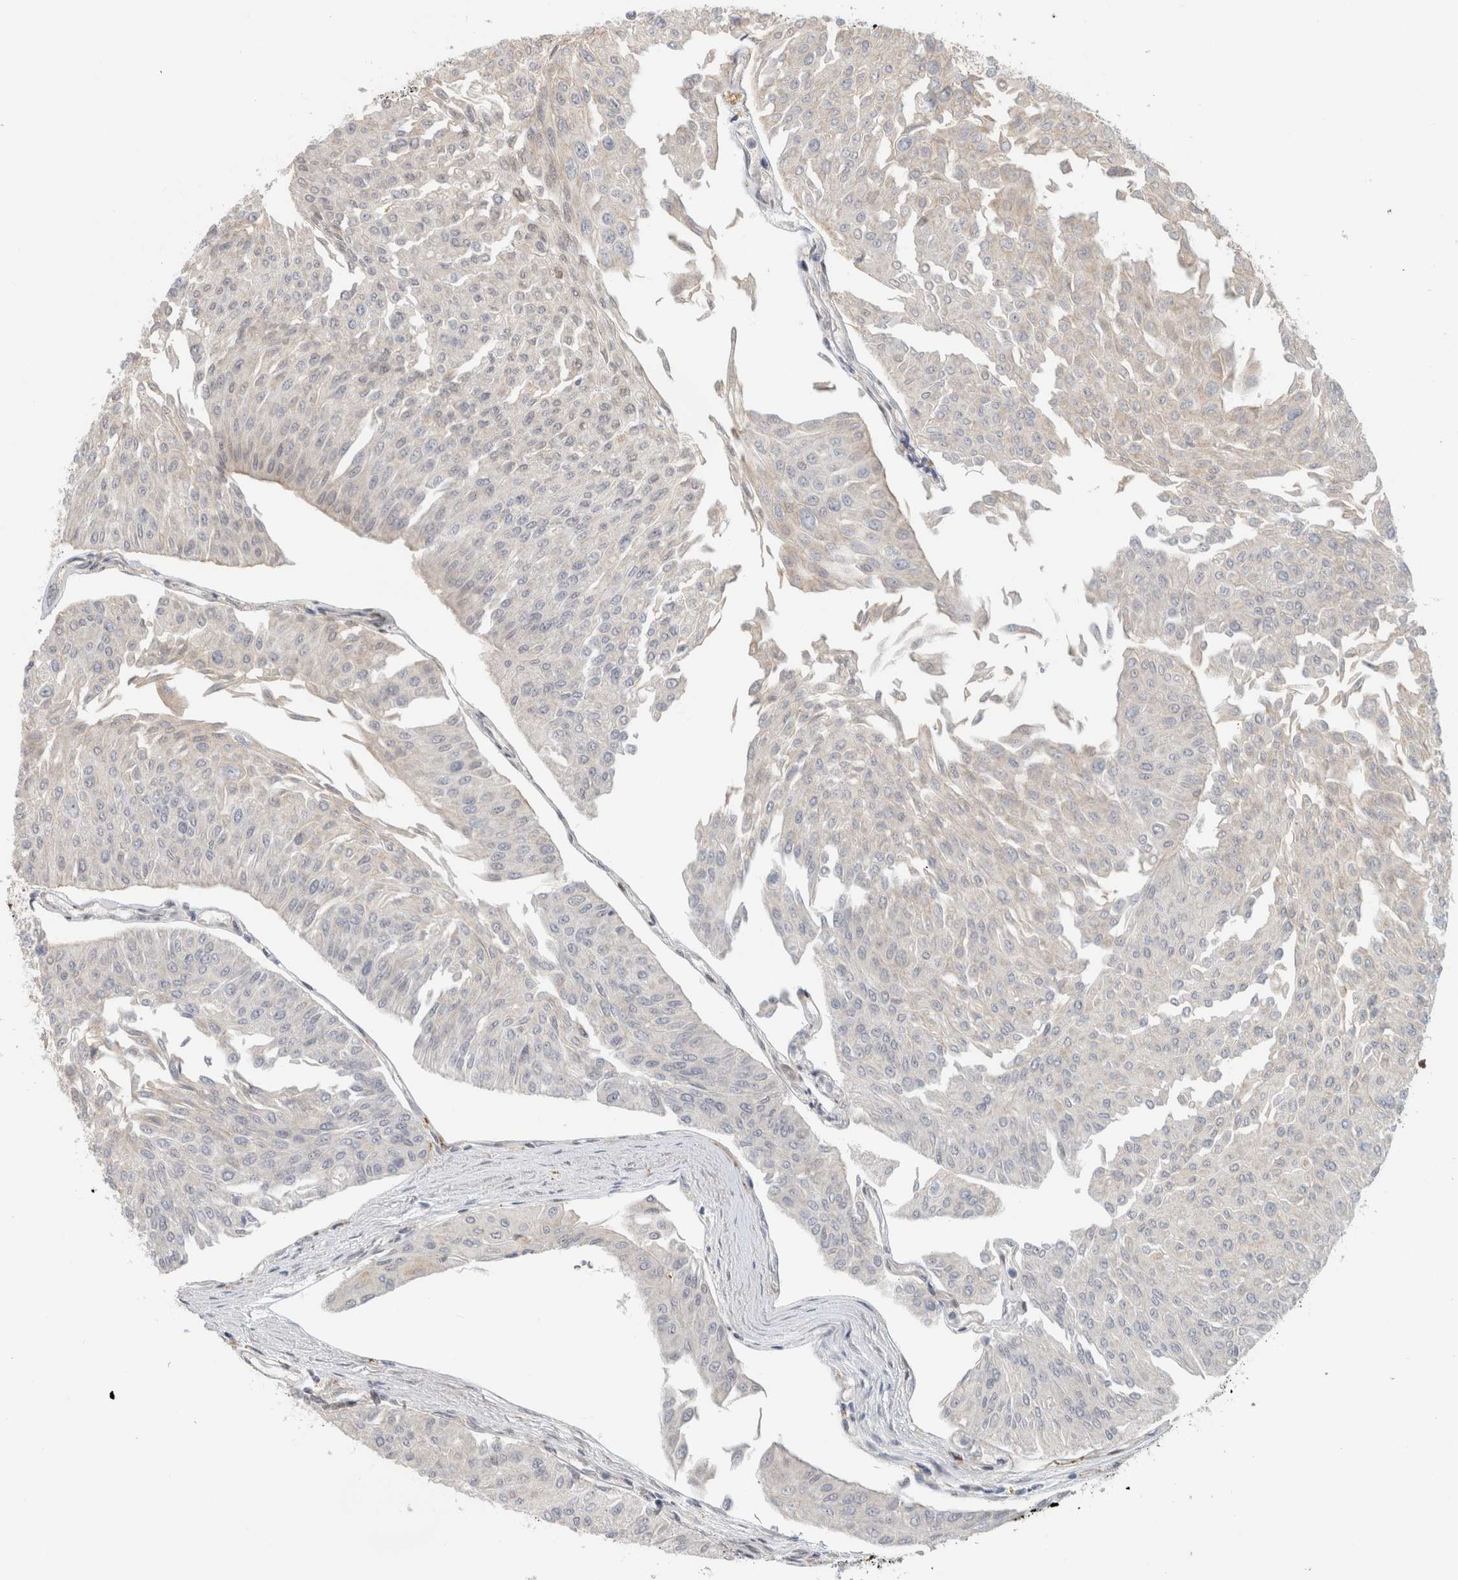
{"staining": {"intensity": "negative", "quantity": "none", "location": "none"}, "tissue": "urothelial cancer", "cell_type": "Tumor cells", "image_type": "cancer", "snomed": [{"axis": "morphology", "description": "Urothelial carcinoma, Low grade"}, {"axis": "topography", "description": "Urinary bladder"}], "caption": "A photomicrograph of low-grade urothelial carcinoma stained for a protein exhibits no brown staining in tumor cells.", "gene": "NAB2", "patient": {"sex": "male", "age": 67}}